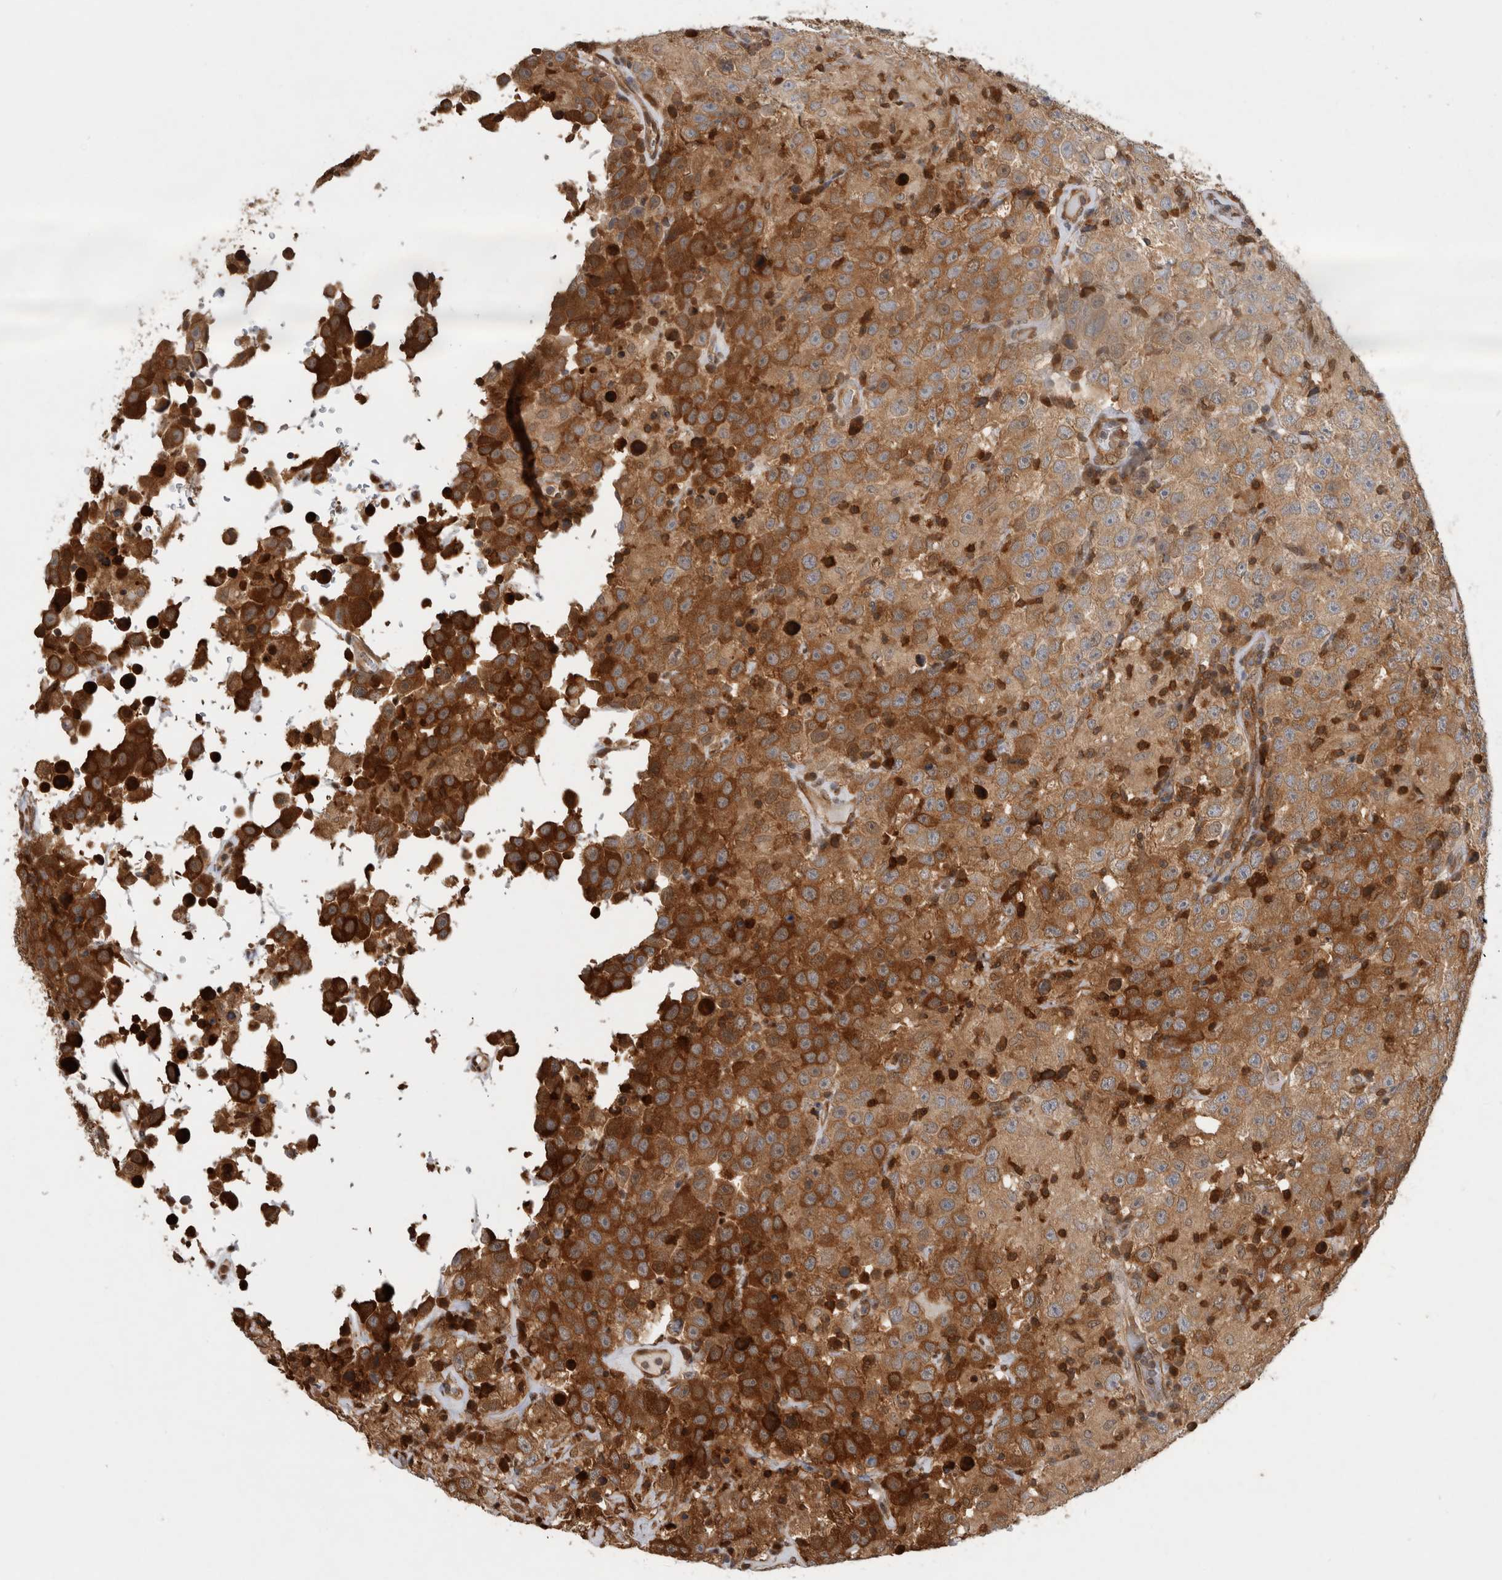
{"staining": {"intensity": "moderate", "quantity": ">75%", "location": "cytoplasmic/membranous"}, "tissue": "testis cancer", "cell_type": "Tumor cells", "image_type": "cancer", "snomed": [{"axis": "morphology", "description": "Seminoma, NOS"}, {"axis": "topography", "description": "Testis"}], "caption": "Tumor cells demonstrate medium levels of moderate cytoplasmic/membranous expression in about >75% of cells in human seminoma (testis).", "gene": "ASTN2", "patient": {"sex": "male", "age": 41}}